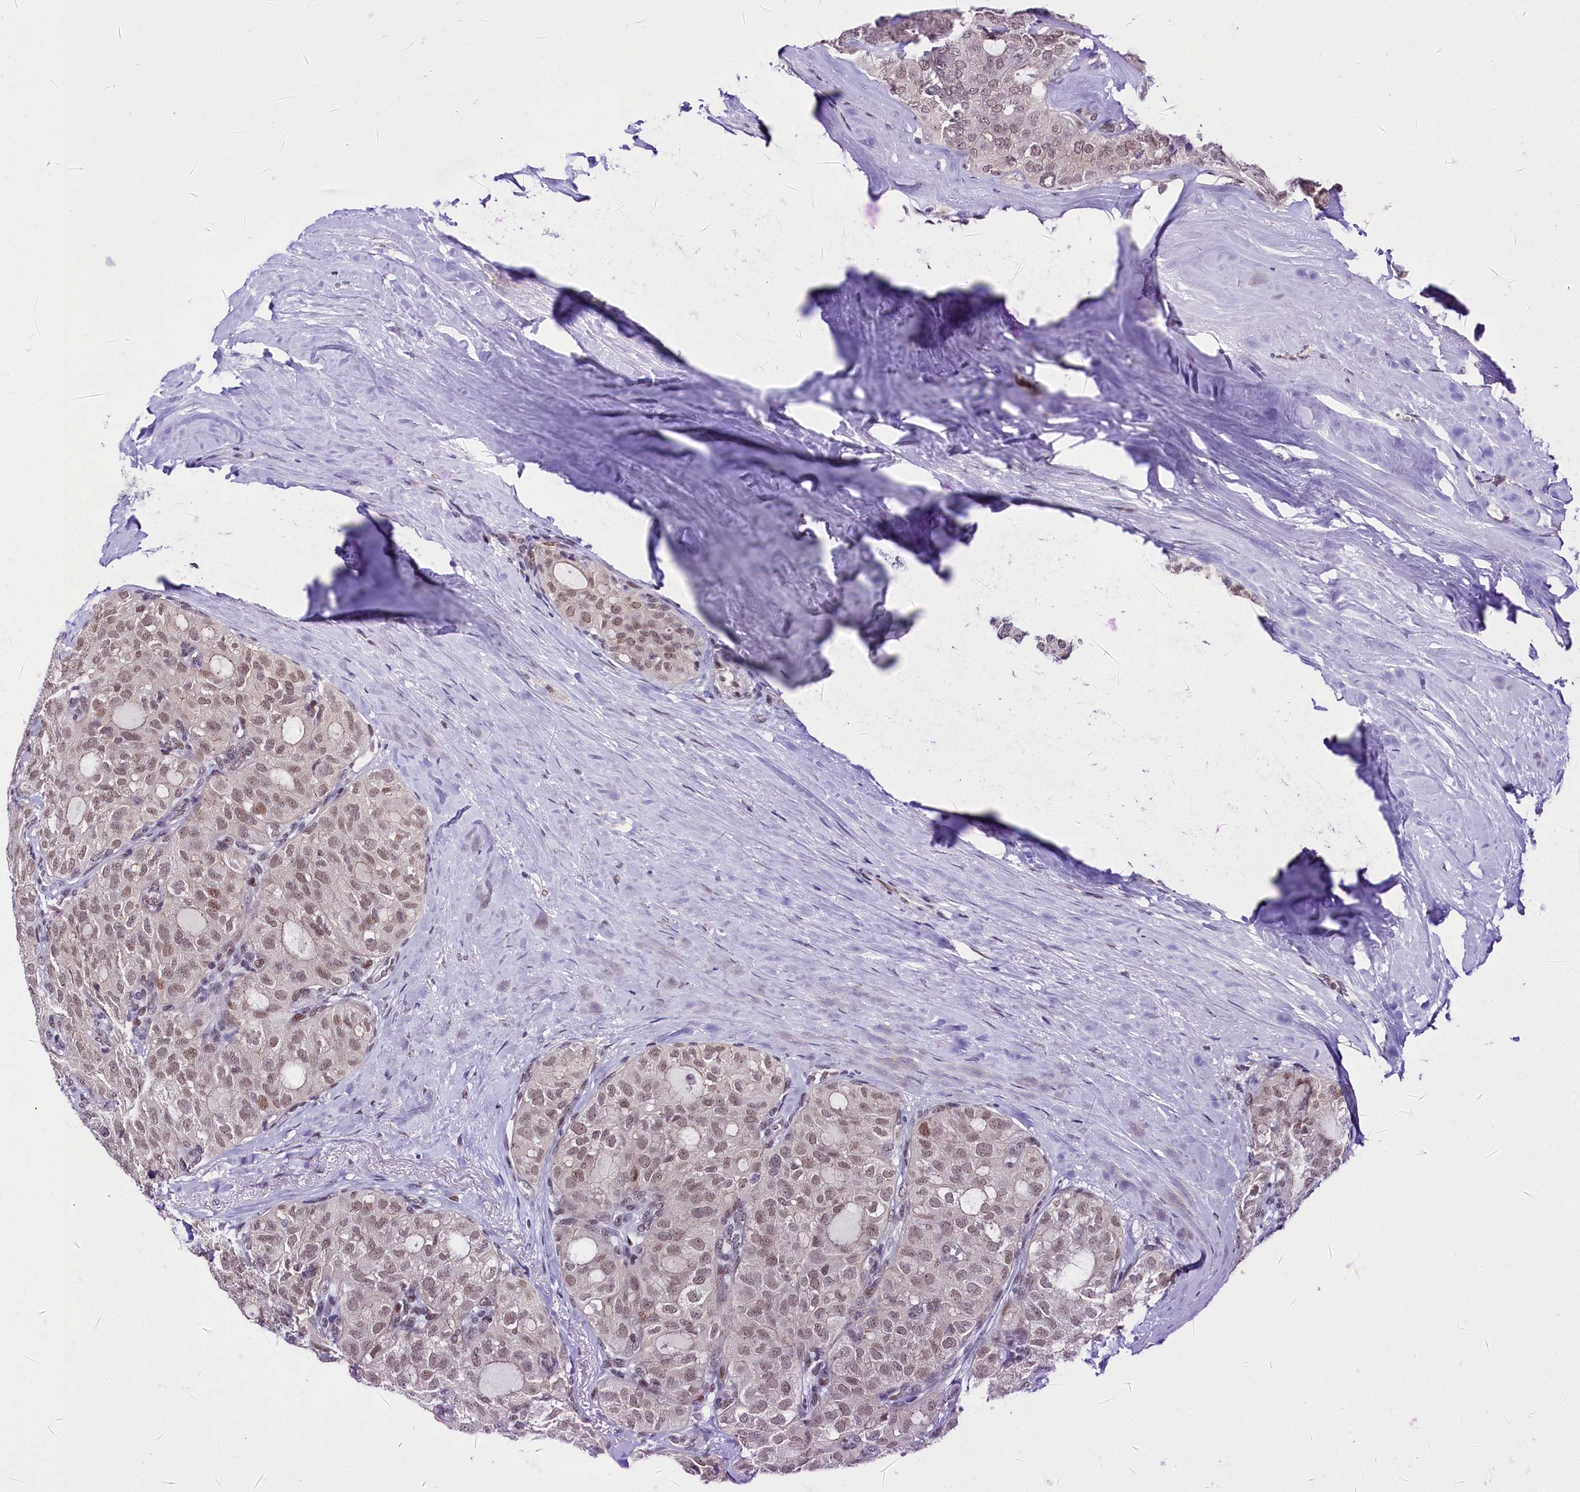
{"staining": {"intensity": "weak", "quantity": ">75%", "location": "nuclear"}, "tissue": "thyroid cancer", "cell_type": "Tumor cells", "image_type": "cancer", "snomed": [{"axis": "morphology", "description": "Follicular adenoma carcinoma, NOS"}, {"axis": "topography", "description": "Thyroid gland"}], "caption": "Thyroid cancer (follicular adenoma carcinoma) stained for a protein (brown) reveals weak nuclear positive positivity in approximately >75% of tumor cells.", "gene": "SCAF11", "patient": {"sex": "male", "age": 75}}